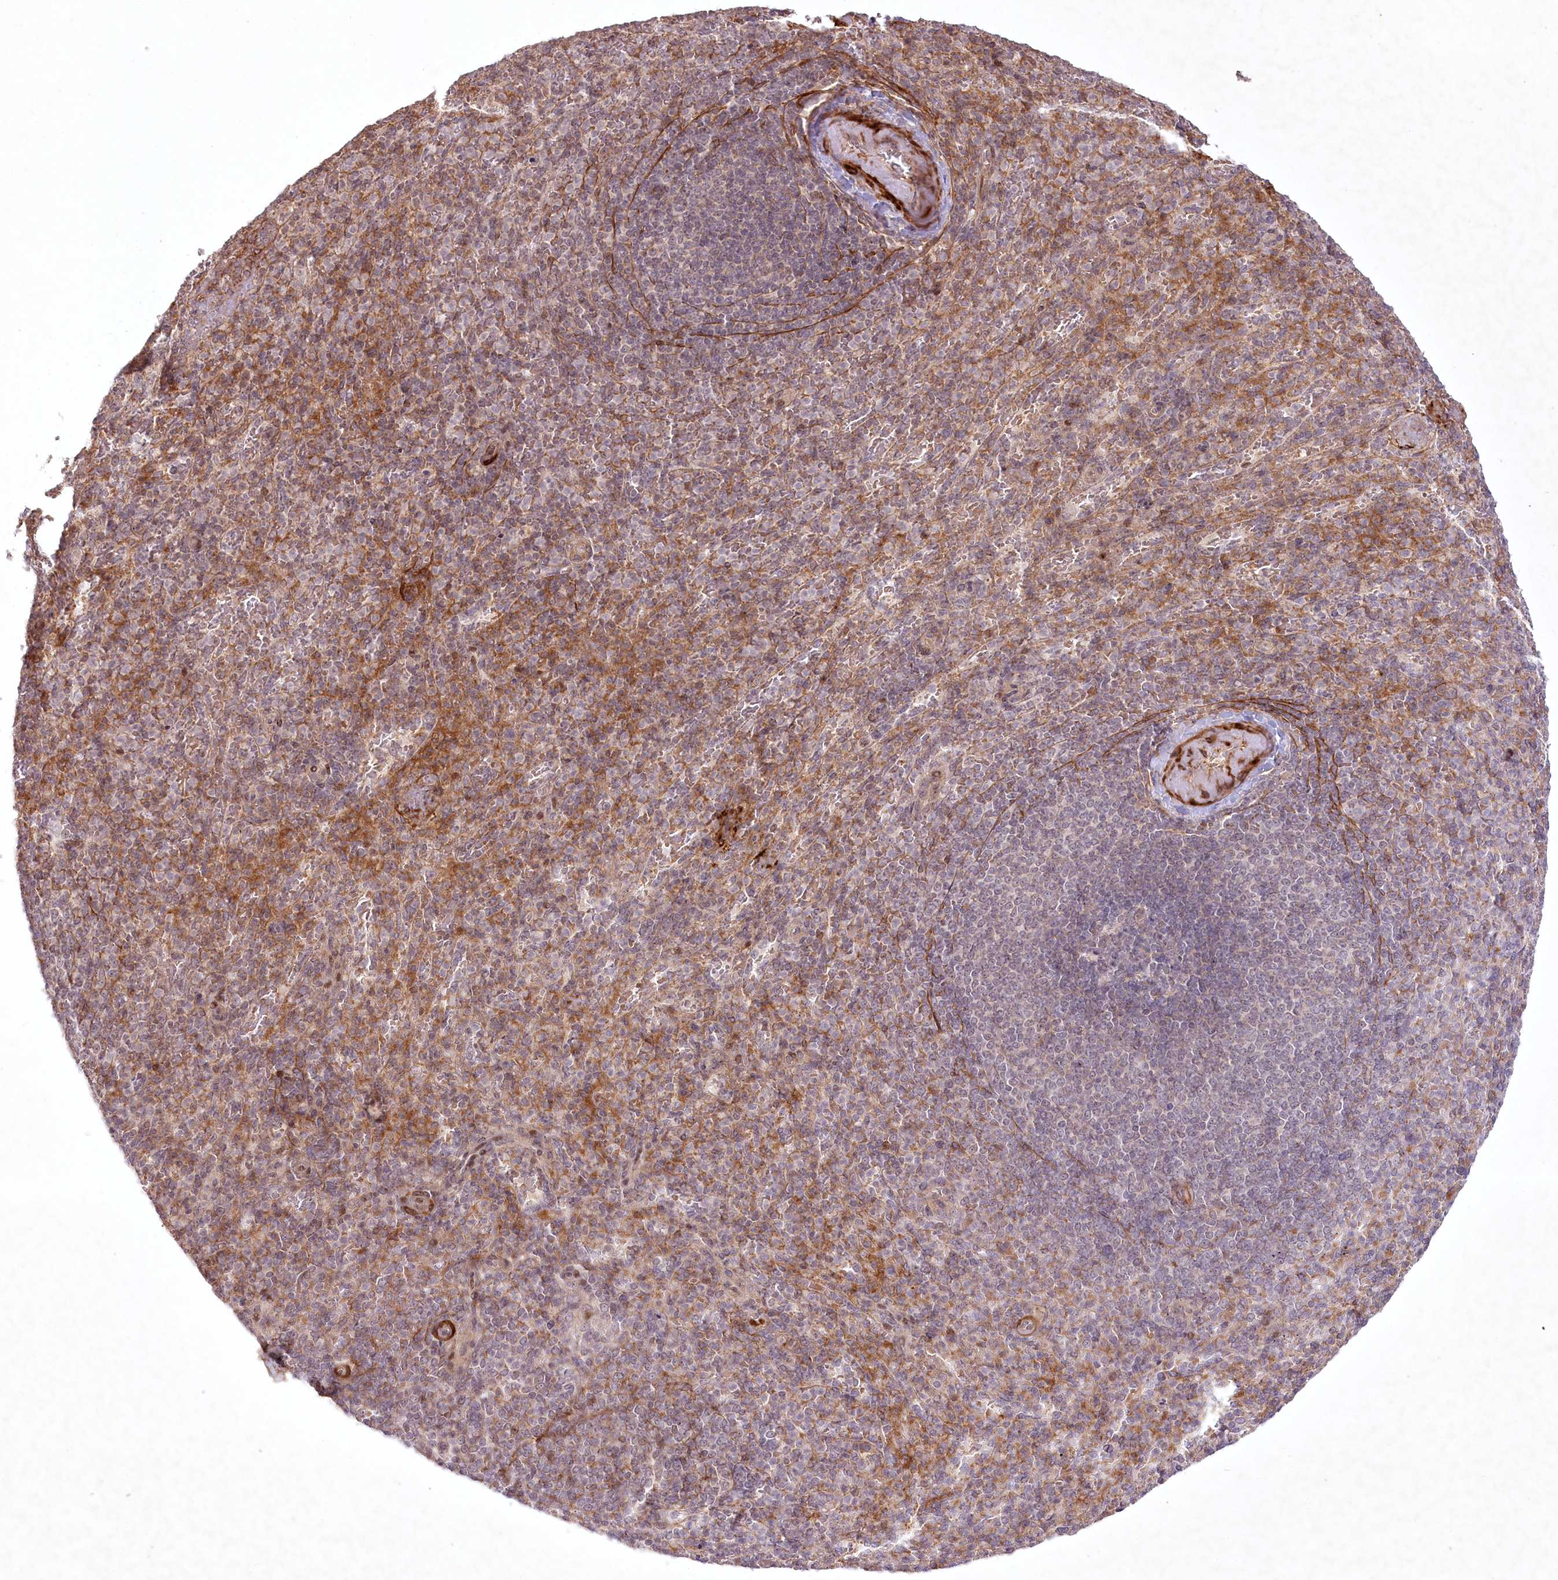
{"staining": {"intensity": "moderate", "quantity": "<25%", "location": "cytoplasmic/membranous"}, "tissue": "spleen", "cell_type": "Cells in red pulp", "image_type": "normal", "snomed": [{"axis": "morphology", "description": "Normal tissue, NOS"}, {"axis": "topography", "description": "Spleen"}], "caption": "Brown immunohistochemical staining in normal human spleen displays moderate cytoplasmic/membranous staining in about <25% of cells in red pulp.", "gene": "SH2D3A", "patient": {"sex": "female", "age": 74}}